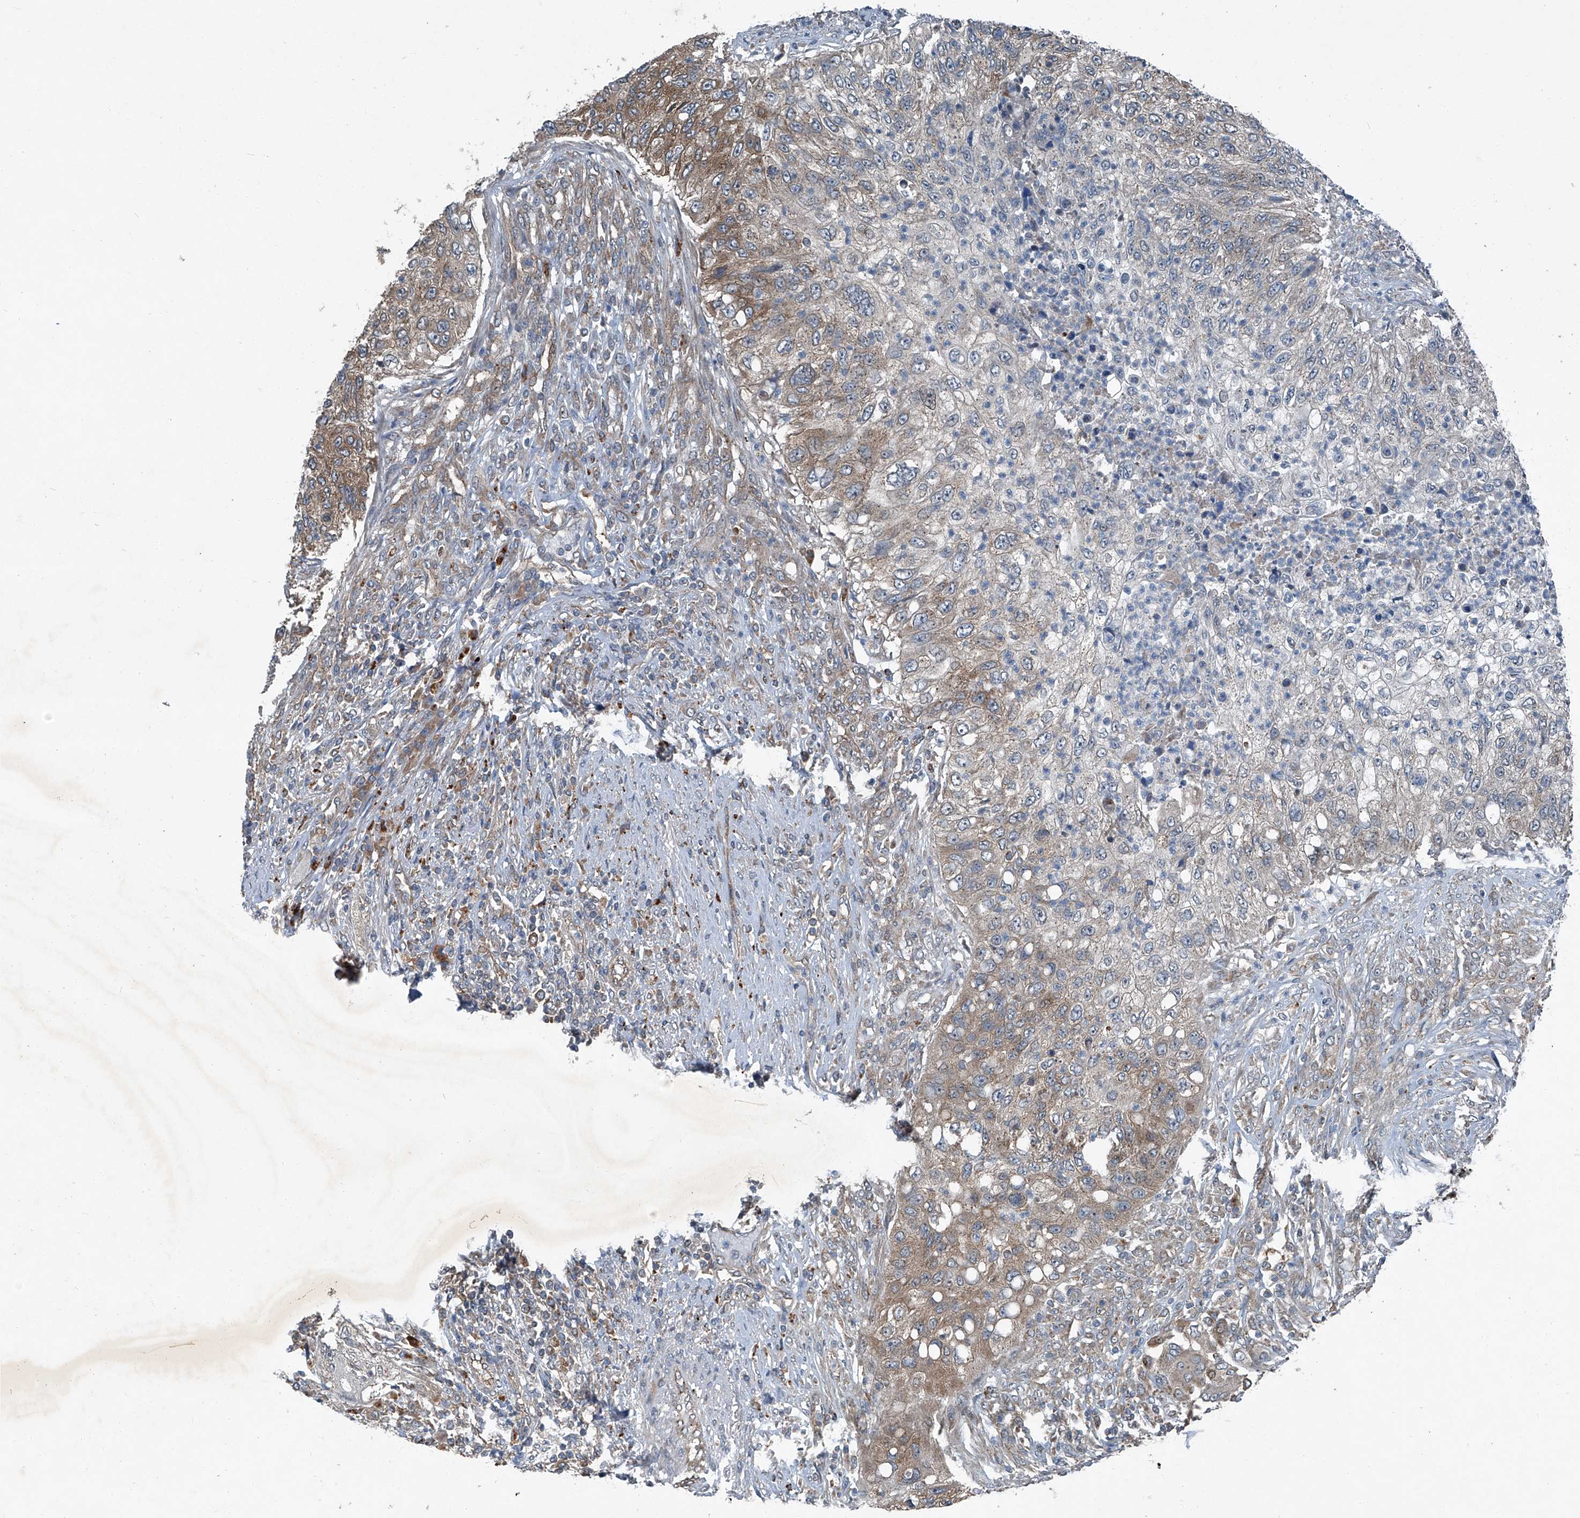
{"staining": {"intensity": "moderate", "quantity": "25%-75%", "location": "cytoplasmic/membranous"}, "tissue": "urothelial cancer", "cell_type": "Tumor cells", "image_type": "cancer", "snomed": [{"axis": "morphology", "description": "Urothelial carcinoma, High grade"}, {"axis": "topography", "description": "Urinary bladder"}], "caption": "Human urothelial carcinoma (high-grade) stained with a brown dye displays moderate cytoplasmic/membranous positive staining in about 25%-75% of tumor cells.", "gene": "SENP2", "patient": {"sex": "female", "age": 60}}